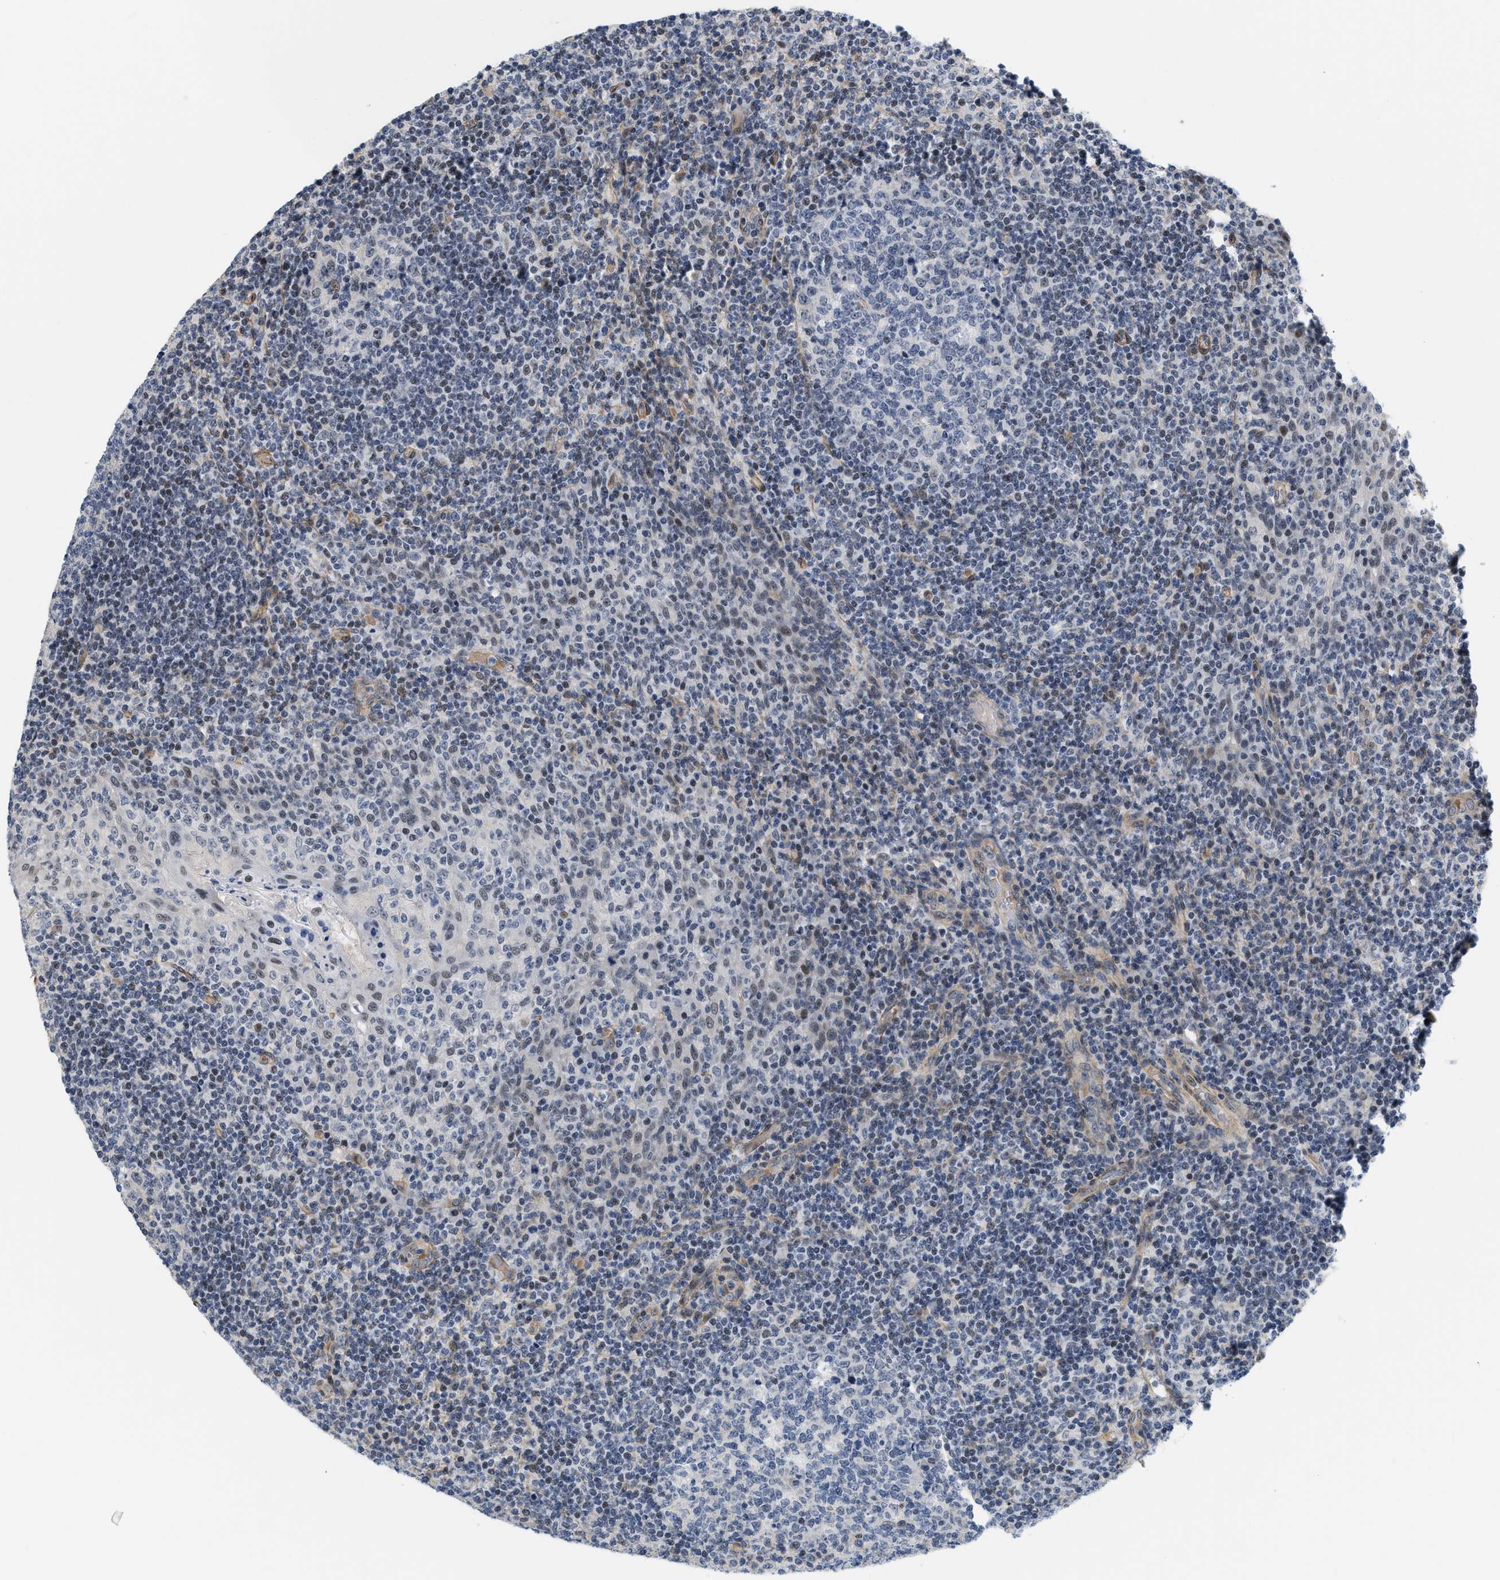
{"staining": {"intensity": "negative", "quantity": "none", "location": "none"}, "tissue": "tonsil", "cell_type": "Germinal center cells", "image_type": "normal", "snomed": [{"axis": "morphology", "description": "Normal tissue, NOS"}, {"axis": "topography", "description": "Tonsil"}], "caption": "The photomicrograph displays no staining of germinal center cells in benign tonsil. (DAB immunohistochemistry (IHC) with hematoxylin counter stain).", "gene": "GPRASP2", "patient": {"sex": "female", "age": 19}}